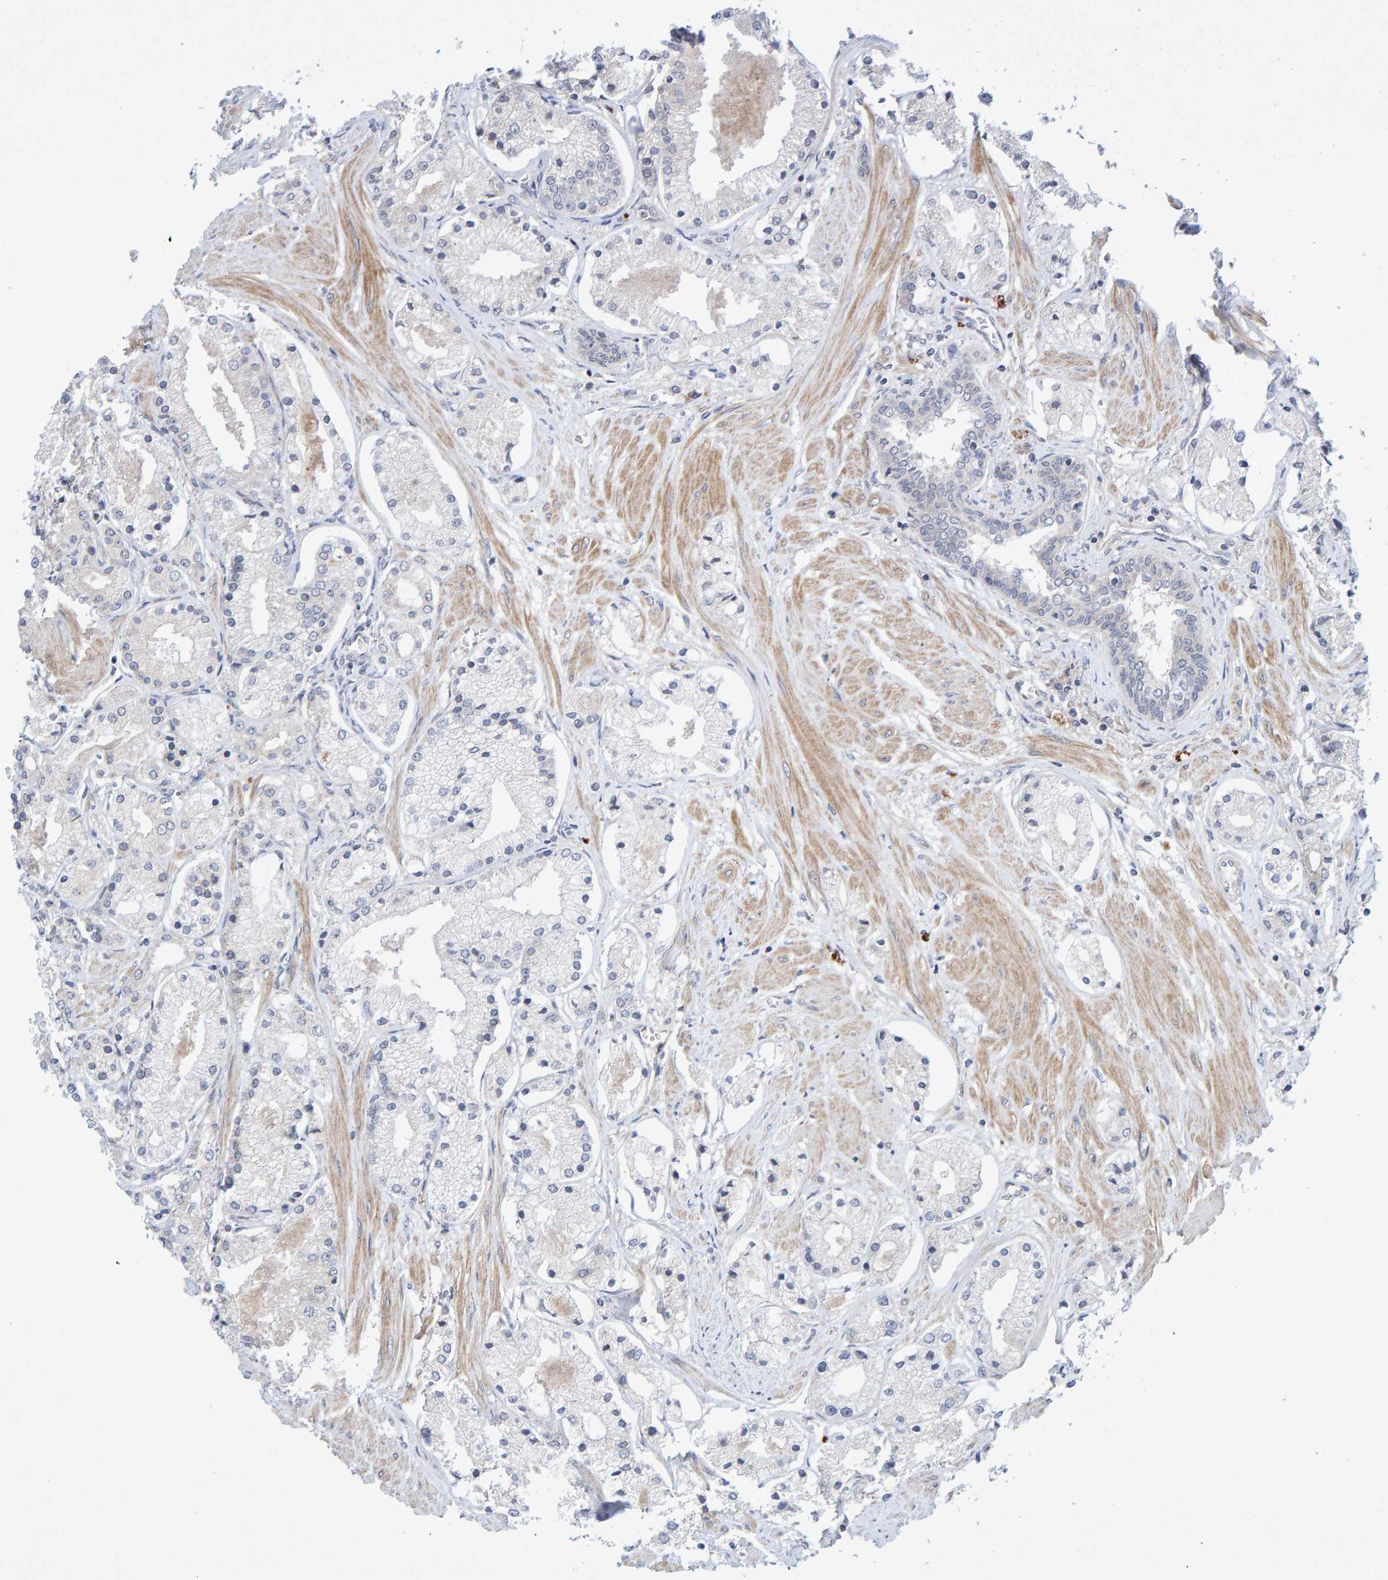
{"staining": {"intensity": "negative", "quantity": "none", "location": "none"}, "tissue": "prostate cancer", "cell_type": "Tumor cells", "image_type": "cancer", "snomed": [{"axis": "morphology", "description": "Adenocarcinoma, High grade"}, {"axis": "topography", "description": "Prostate"}], "caption": "DAB immunohistochemical staining of prostate cancer (high-grade adenocarcinoma) reveals no significant staining in tumor cells.", "gene": "CDH2", "patient": {"sex": "male", "age": 66}}